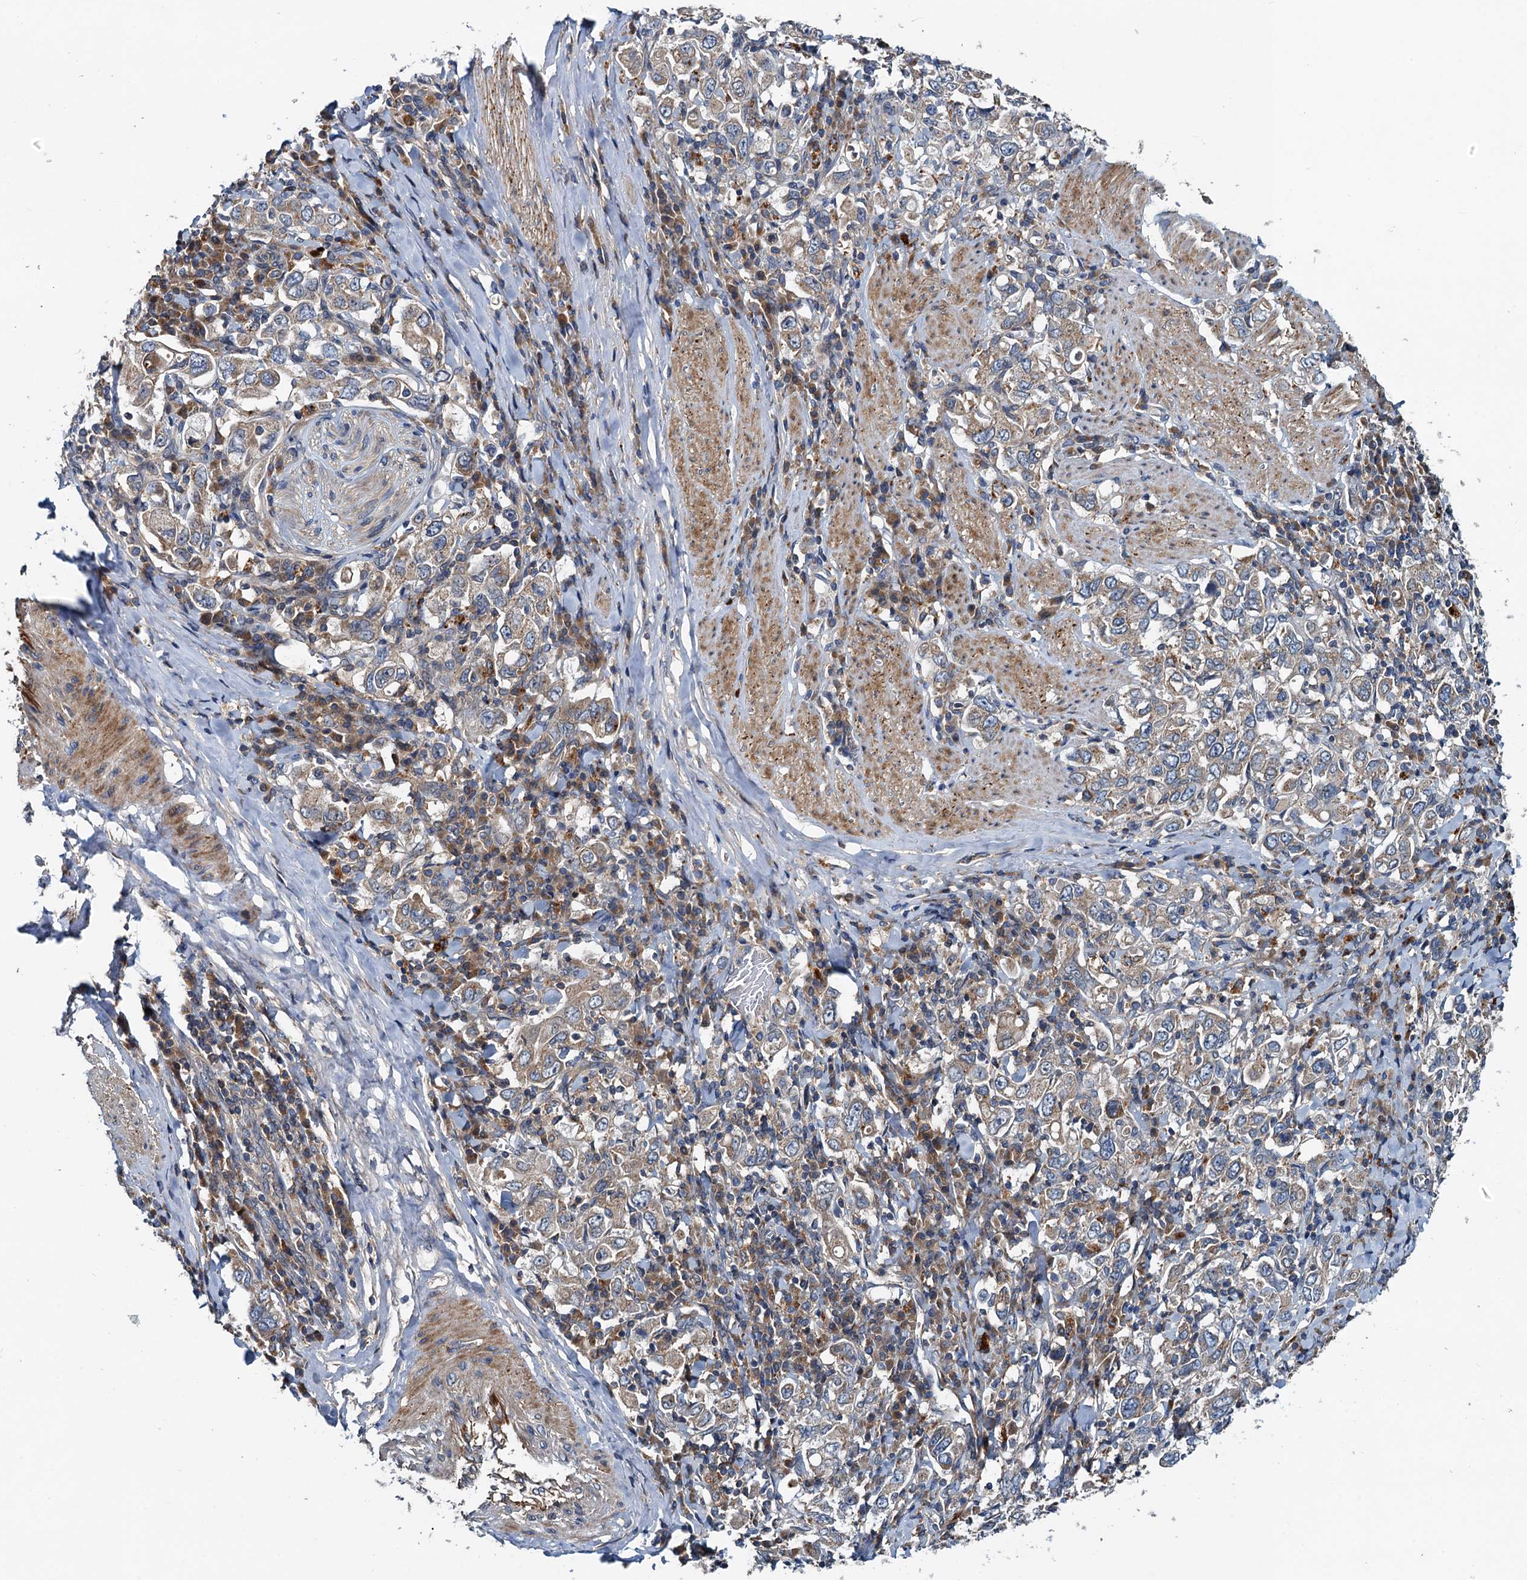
{"staining": {"intensity": "weak", "quantity": "25%-75%", "location": "cytoplasmic/membranous"}, "tissue": "stomach cancer", "cell_type": "Tumor cells", "image_type": "cancer", "snomed": [{"axis": "morphology", "description": "Adenocarcinoma, NOS"}, {"axis": "topography", "description": "Stomach, upper"}], "caption": "Immunohistochemical staining of human stomach cancer demonstrates weak cytoplasmic/membranous protein staining in approximately 25%-75% of tumor cells.", "gene": "EFL1", "patient": {"sex": "male", "age": 62}}